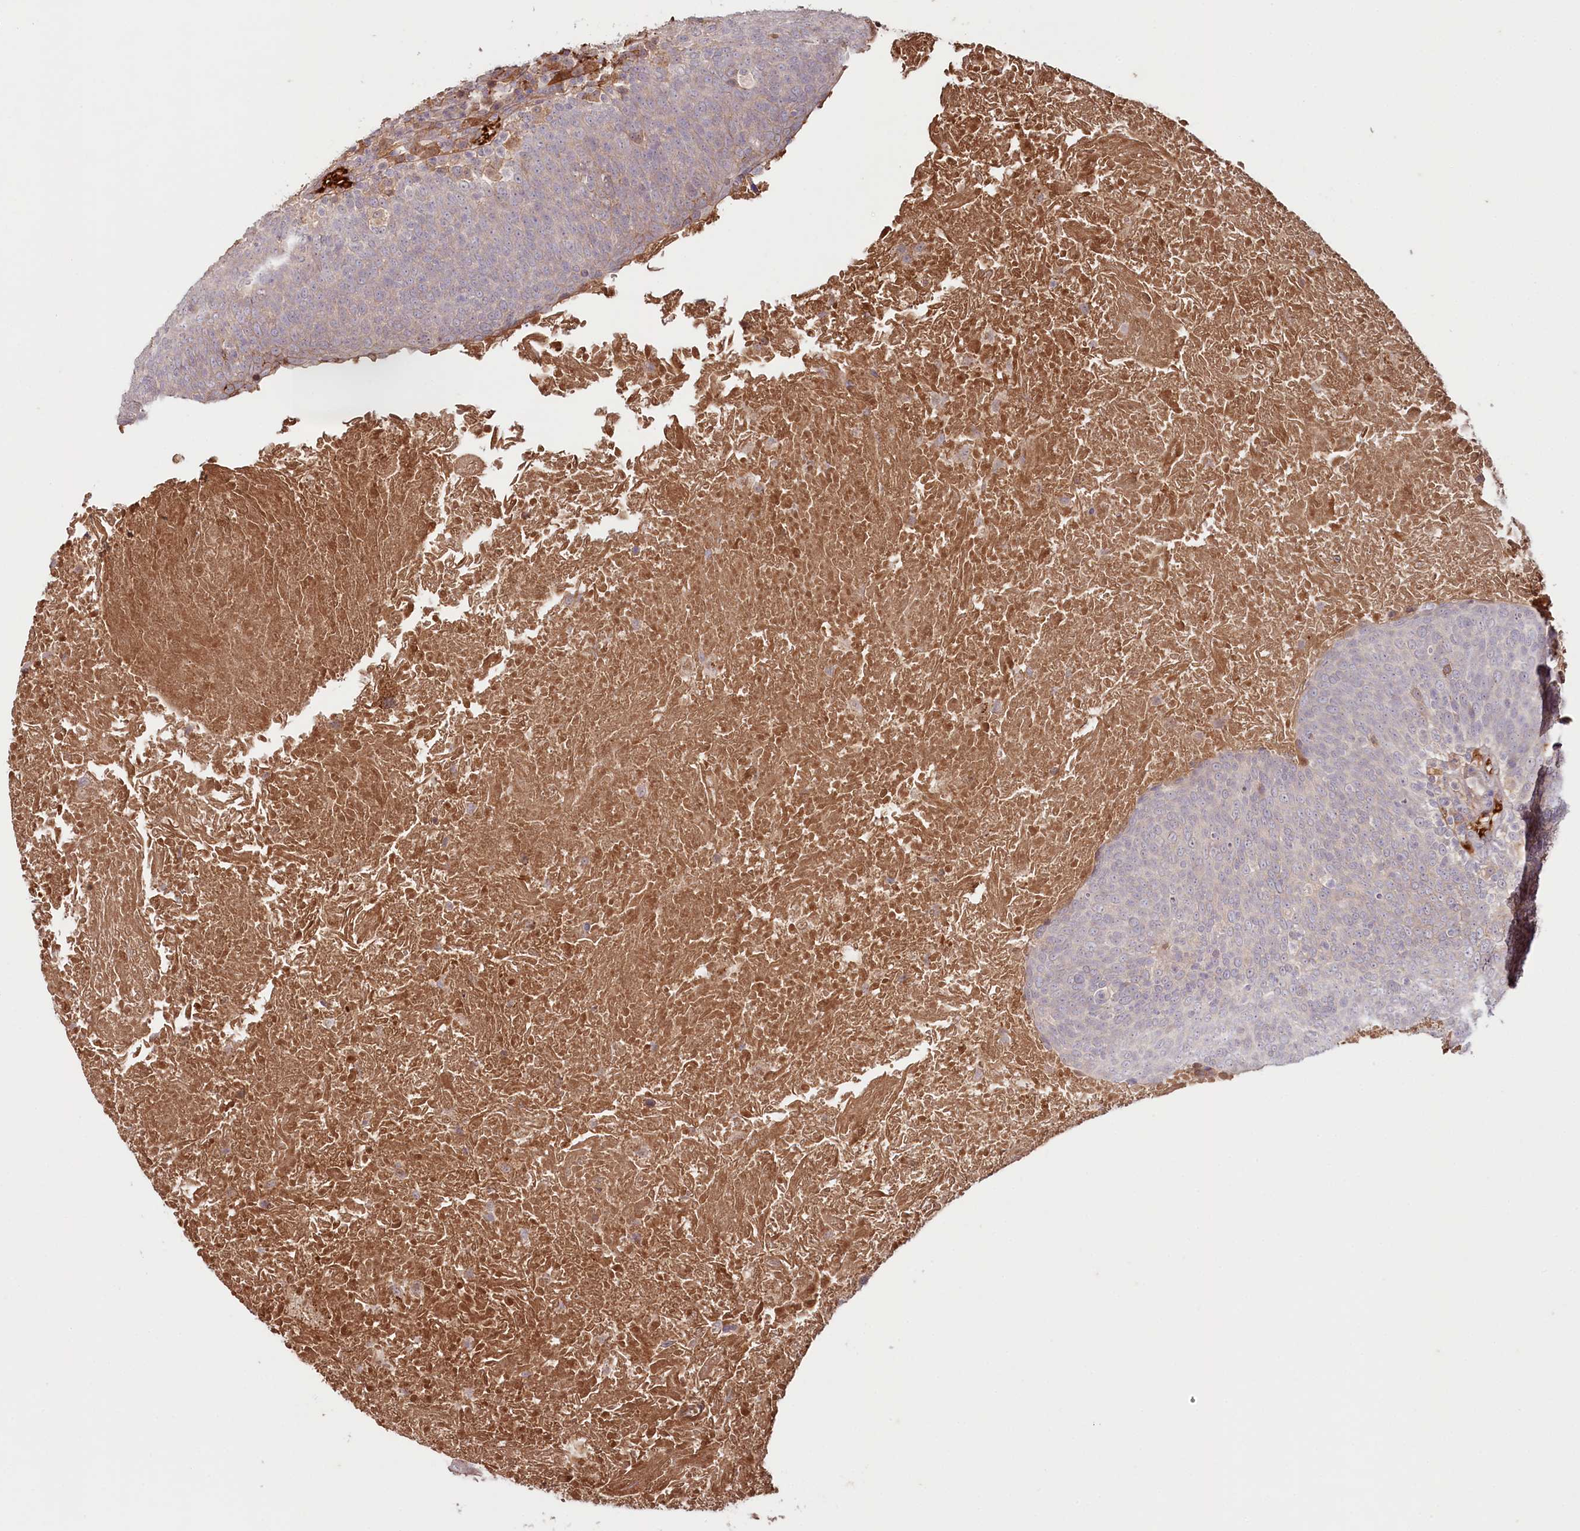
{"staining": {"intensity": "weak", "quantity": "<25%", "location": "cytoplasmic/membranous"}, "tissue": "head and neck cancer", "cell_type": "Tumor cells", "image_type": "cancer", "snomed": [{"axis": "morphology", "description": "Squamous cell carcinoma, NOS"}, {"axis": "morphology", "description": "Squamous cell carcinoma, metastatic, NOS"}, {"axis": "topography", "description": "Lymph node"}, {"axis": "topography", "description": "Head-Neck"}], "caption": "This is an IHC micrograph of human squamous cell carcinoma (head and neck). There is no staining in tumor cells.", "gene": "PSAPL1", "patient": {"sex": "male", "age": 62}}